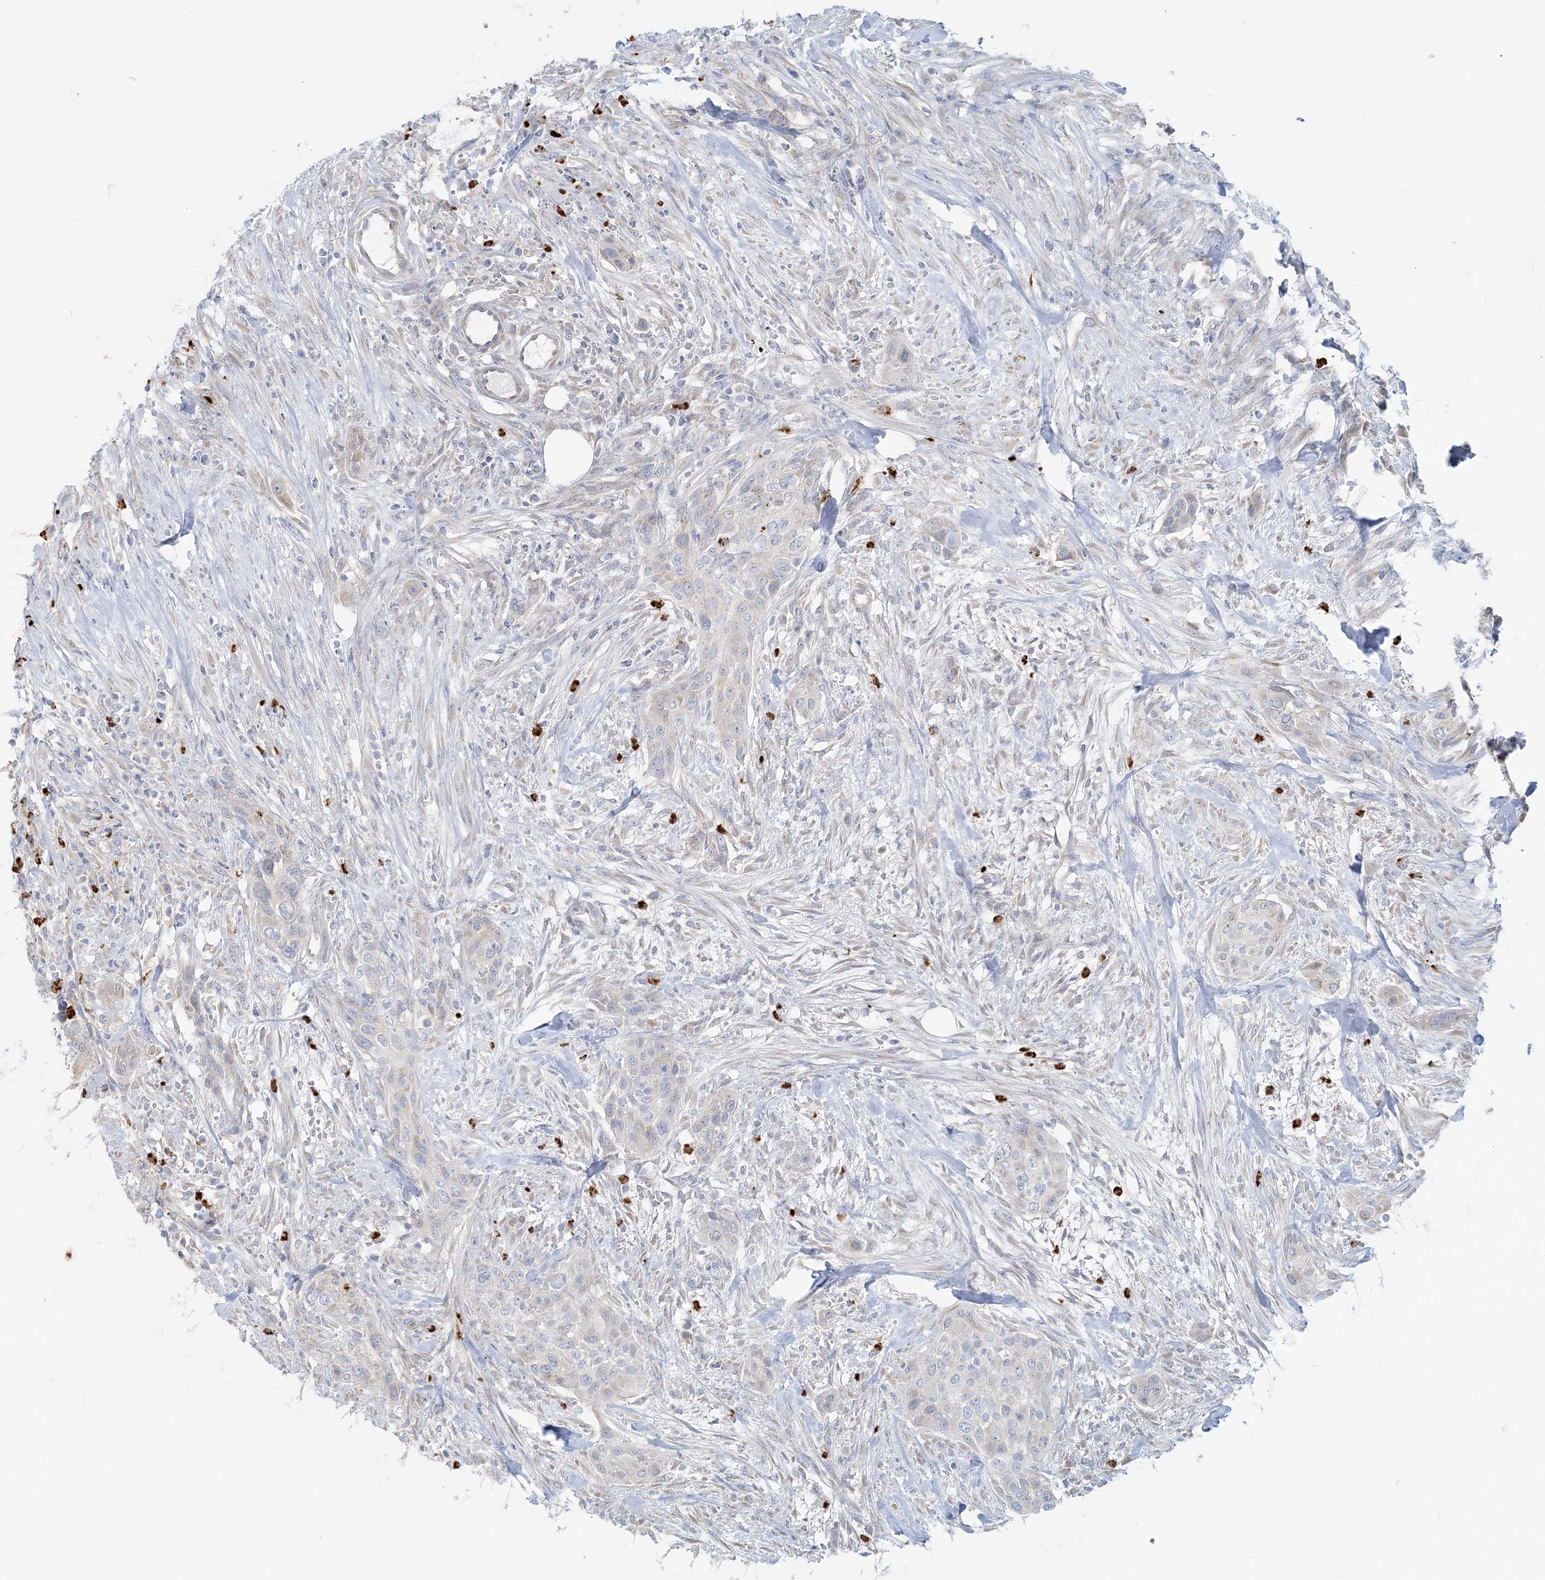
{"staining": {"intensity": "negative", "quantity": "none", "location": "none"}, "tissue": "urothelial cancer", "cell_type": "Tumor cells", "image_type": "cancer", "snomed": [{"axis": "morphology", "description": "Urothelial carcinoma, High grade"}, {"axis": "topography", "description": "Urinary bladder"}], "caption": "Tumor cells show no significant staining in urothelial carcinoma (high-grade).", "gene": "CCNJ", "patient": {"sex": "male", "age": 35}}